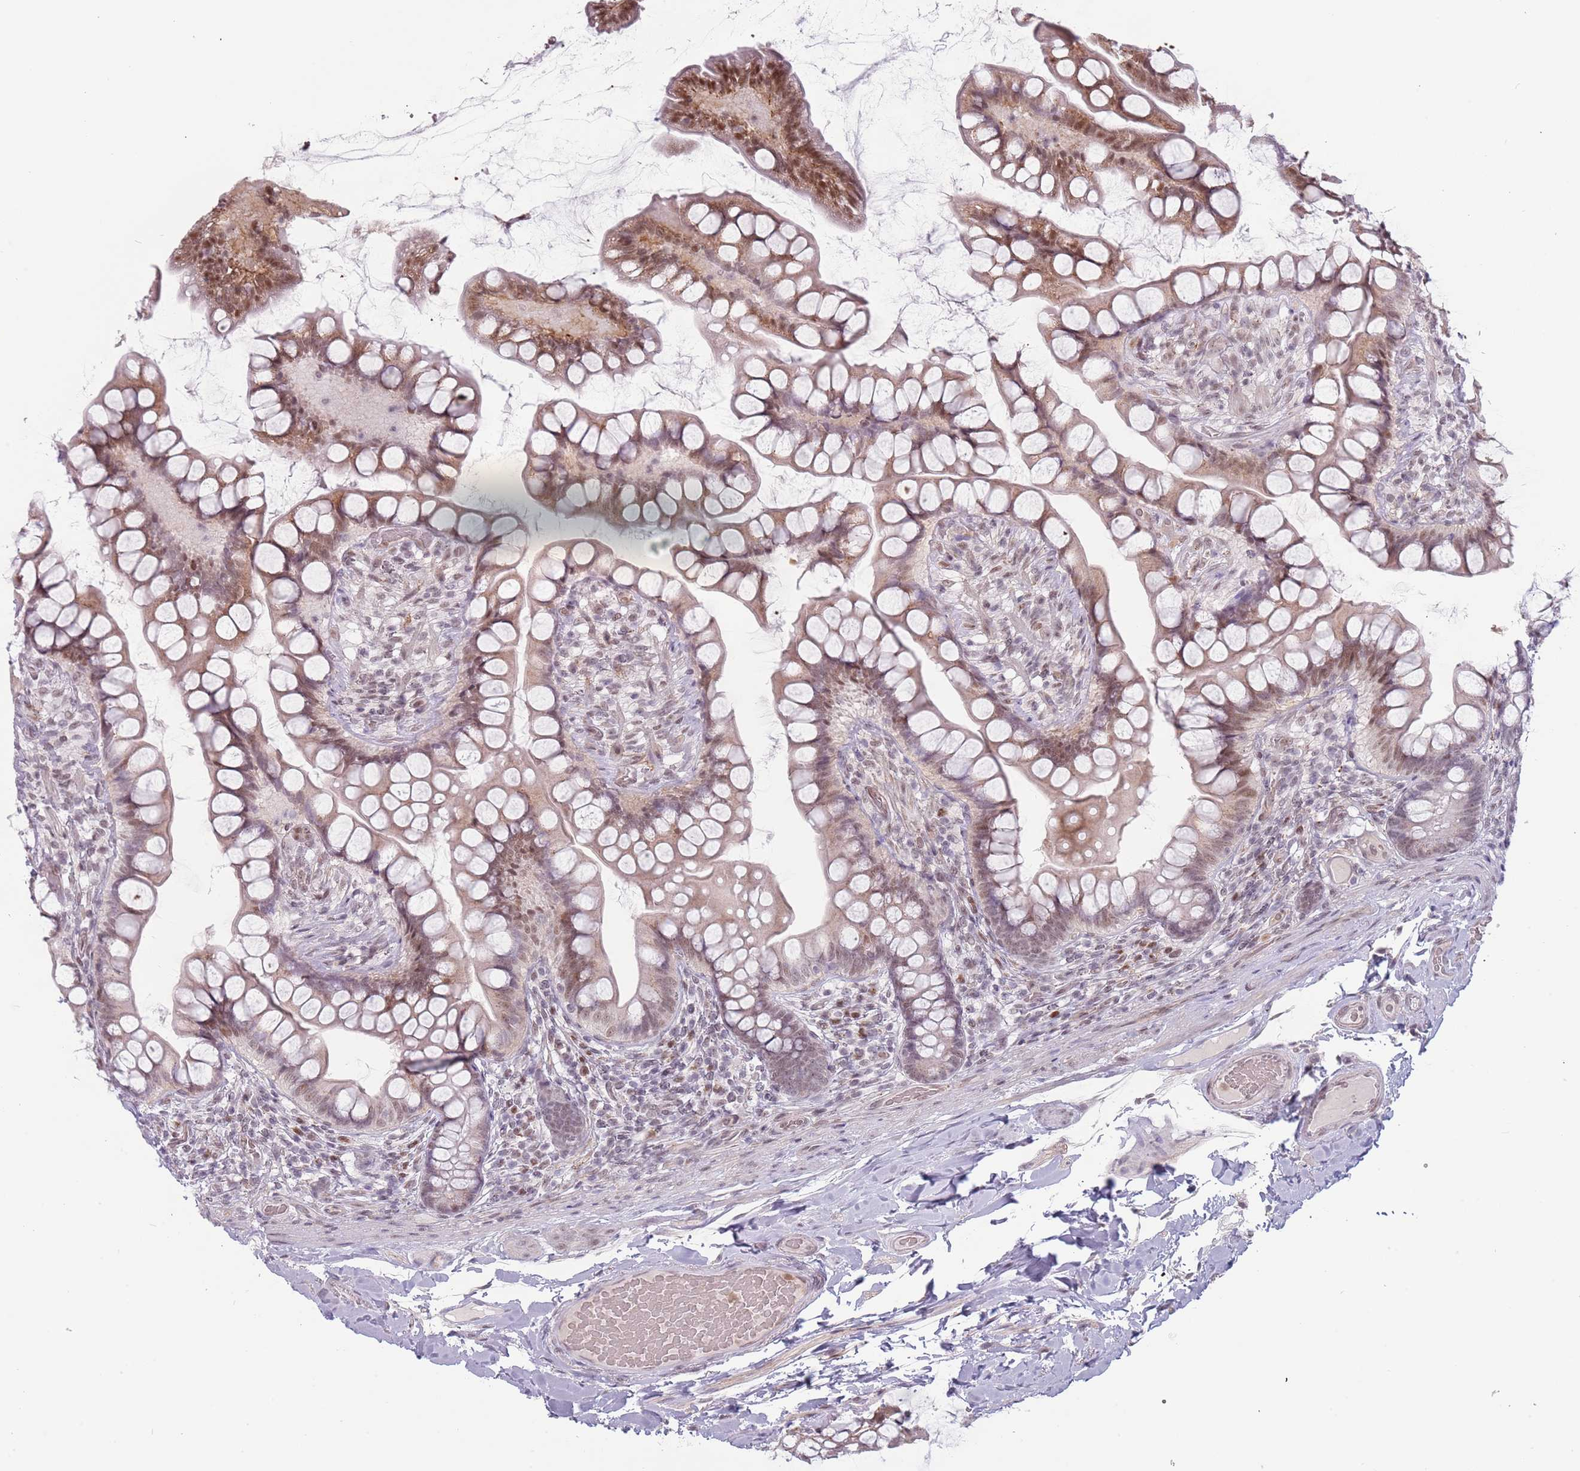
{"staining": {"intensity": "moderate", "quantity": "25%-75%", "location": "cytoplasmic/membranous,nuclear"}, "tissue": "small intestine", "cell_type": "Glandular cells", "image_type": "normal", "snomed": [{"axis": "morphology", "description": "Normal tissue, NOS"}, {"axis": "topography", "description": "Small intestine"}], "caption": "Protein expression analysis of unremarkable small intestine displays moderate cytoplasmic/membranous,nuclear expression in approximately 25%-75% of glandular cells.", "gene": "REXO4", "patient": {"sex": "male", "age": 70}}